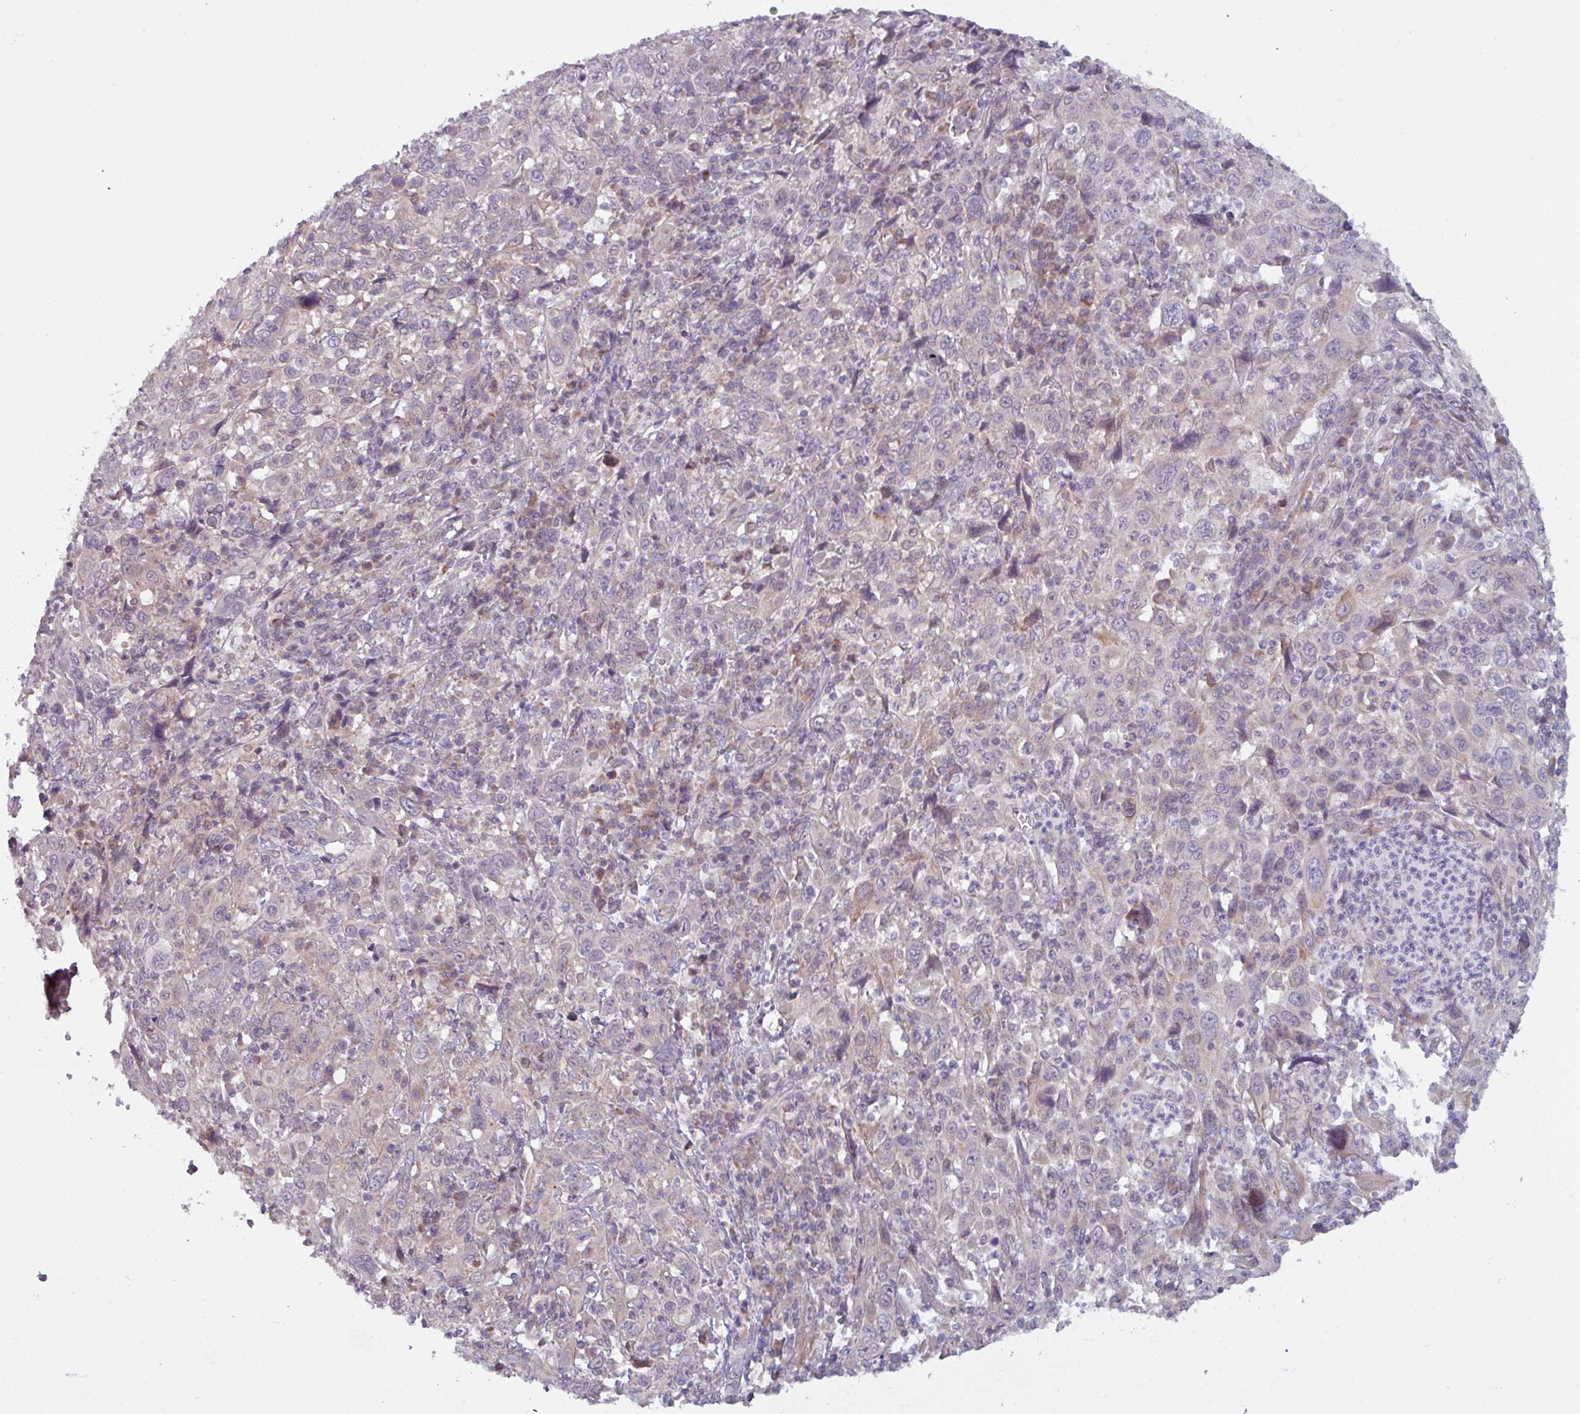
{"staining": {"intensity": "negative", "quantity": "none", "location": "none"}, "tissue": "cervical cancer", "cell_type": "Tumor cells", "image_type": "cancer", "snomed": [{"axis": "morphology", "description": "Squamous cell carcinoma, NOS"}, {"axis": "topography", "description": "Cervix"}], "caption": "Immunohistochemical staining of human cervical cancer (squamous cell carcinoma) demonstrates no significant positivity in tumor cells.", "gene": "OGFOD3", "patient": {"sex": "female", "age": 46}}